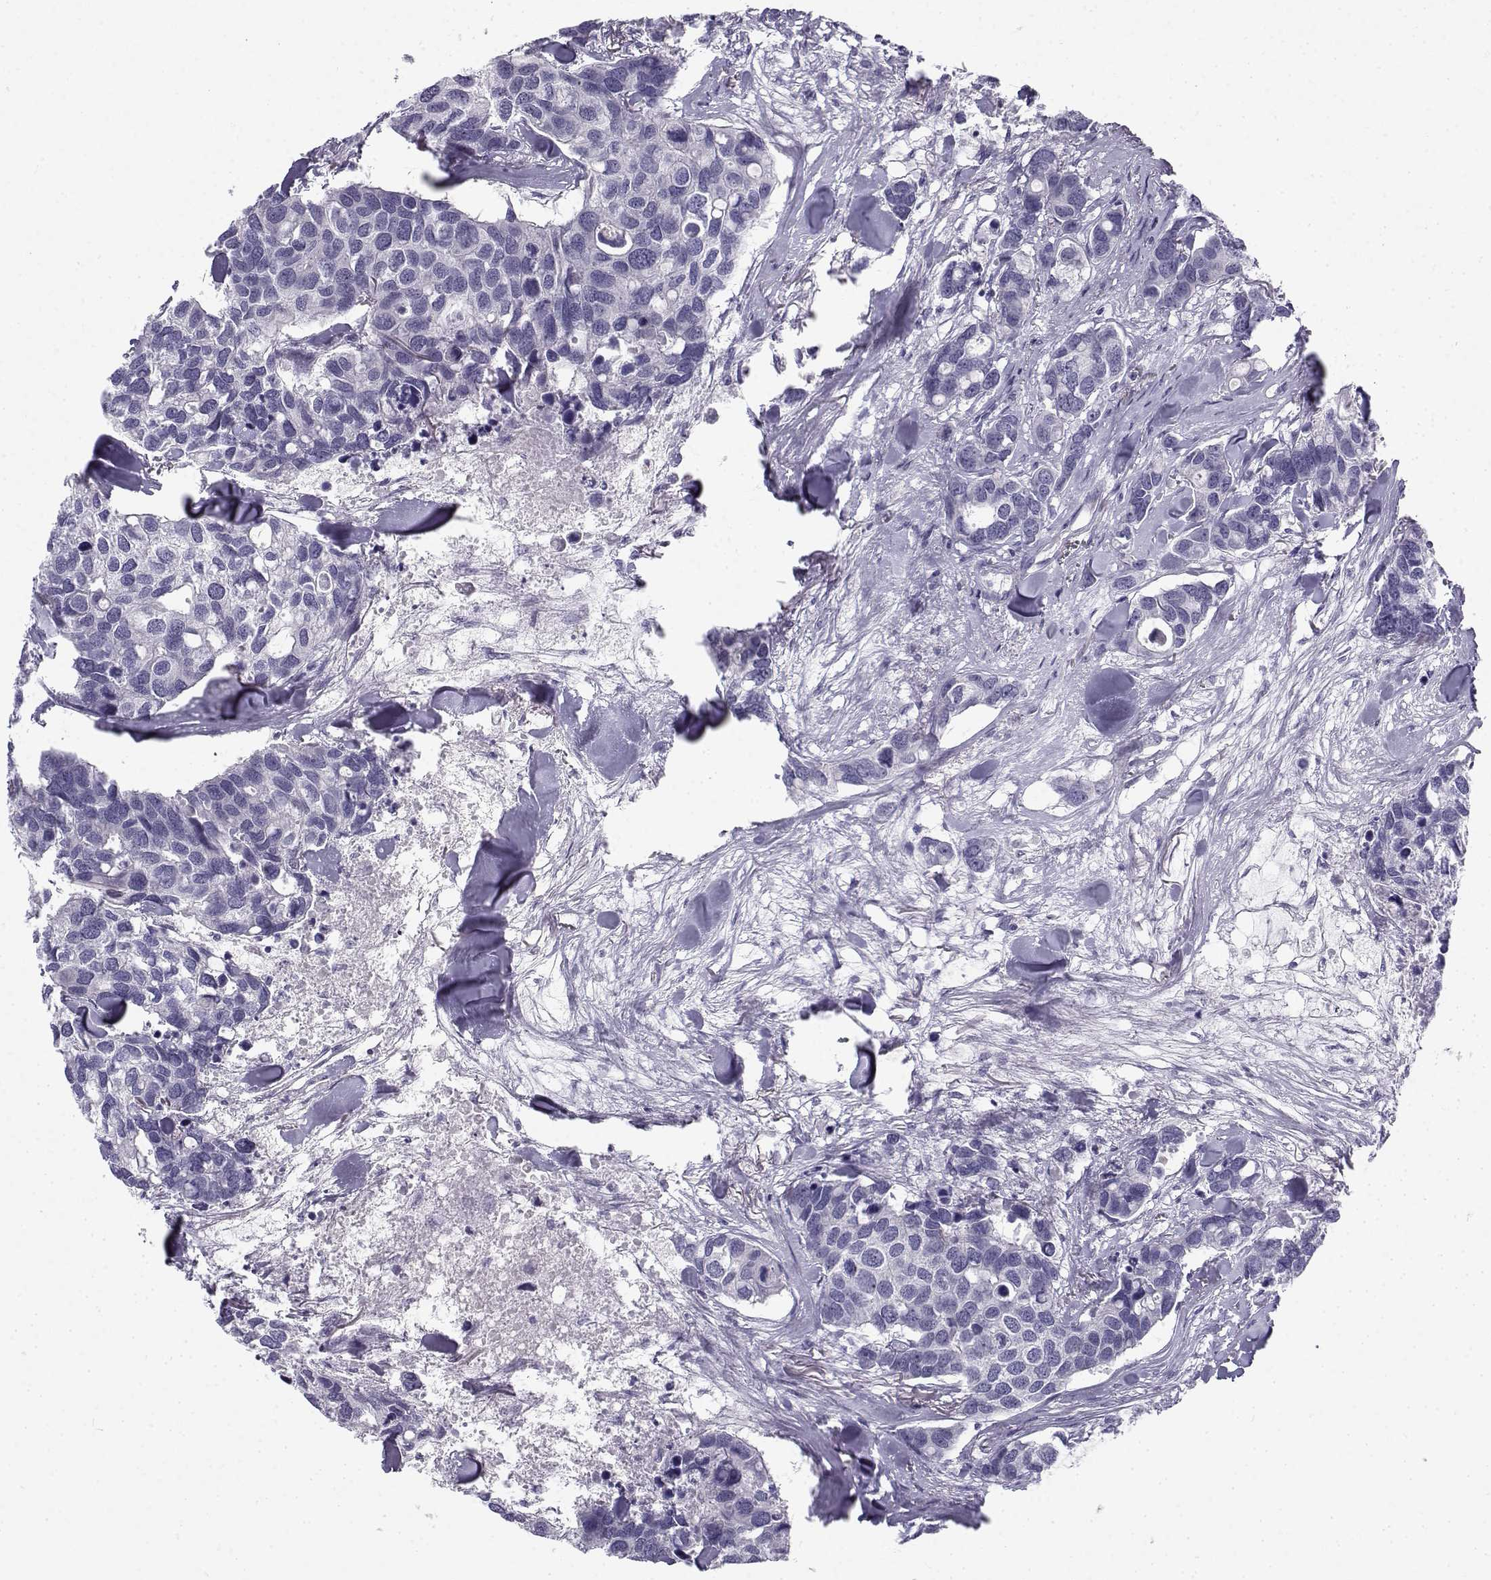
{"staining": {"intensity": "negative", "quantity": "none", "location": "none"}, "tissue": "breast cancer", "cell_type": "Tumor cells", "image_type": "cancer", "snomed": [{"axis": "morphology", "description": "Duct carcinoma"}, {"axis": "topography", "description": "Breast"}], "caption": "Immunohistochemistry of human breast cancer shows no positivity in tumor cells.", "gene": "FAM166A", "patient": {"sex": "female", "age": 83}}